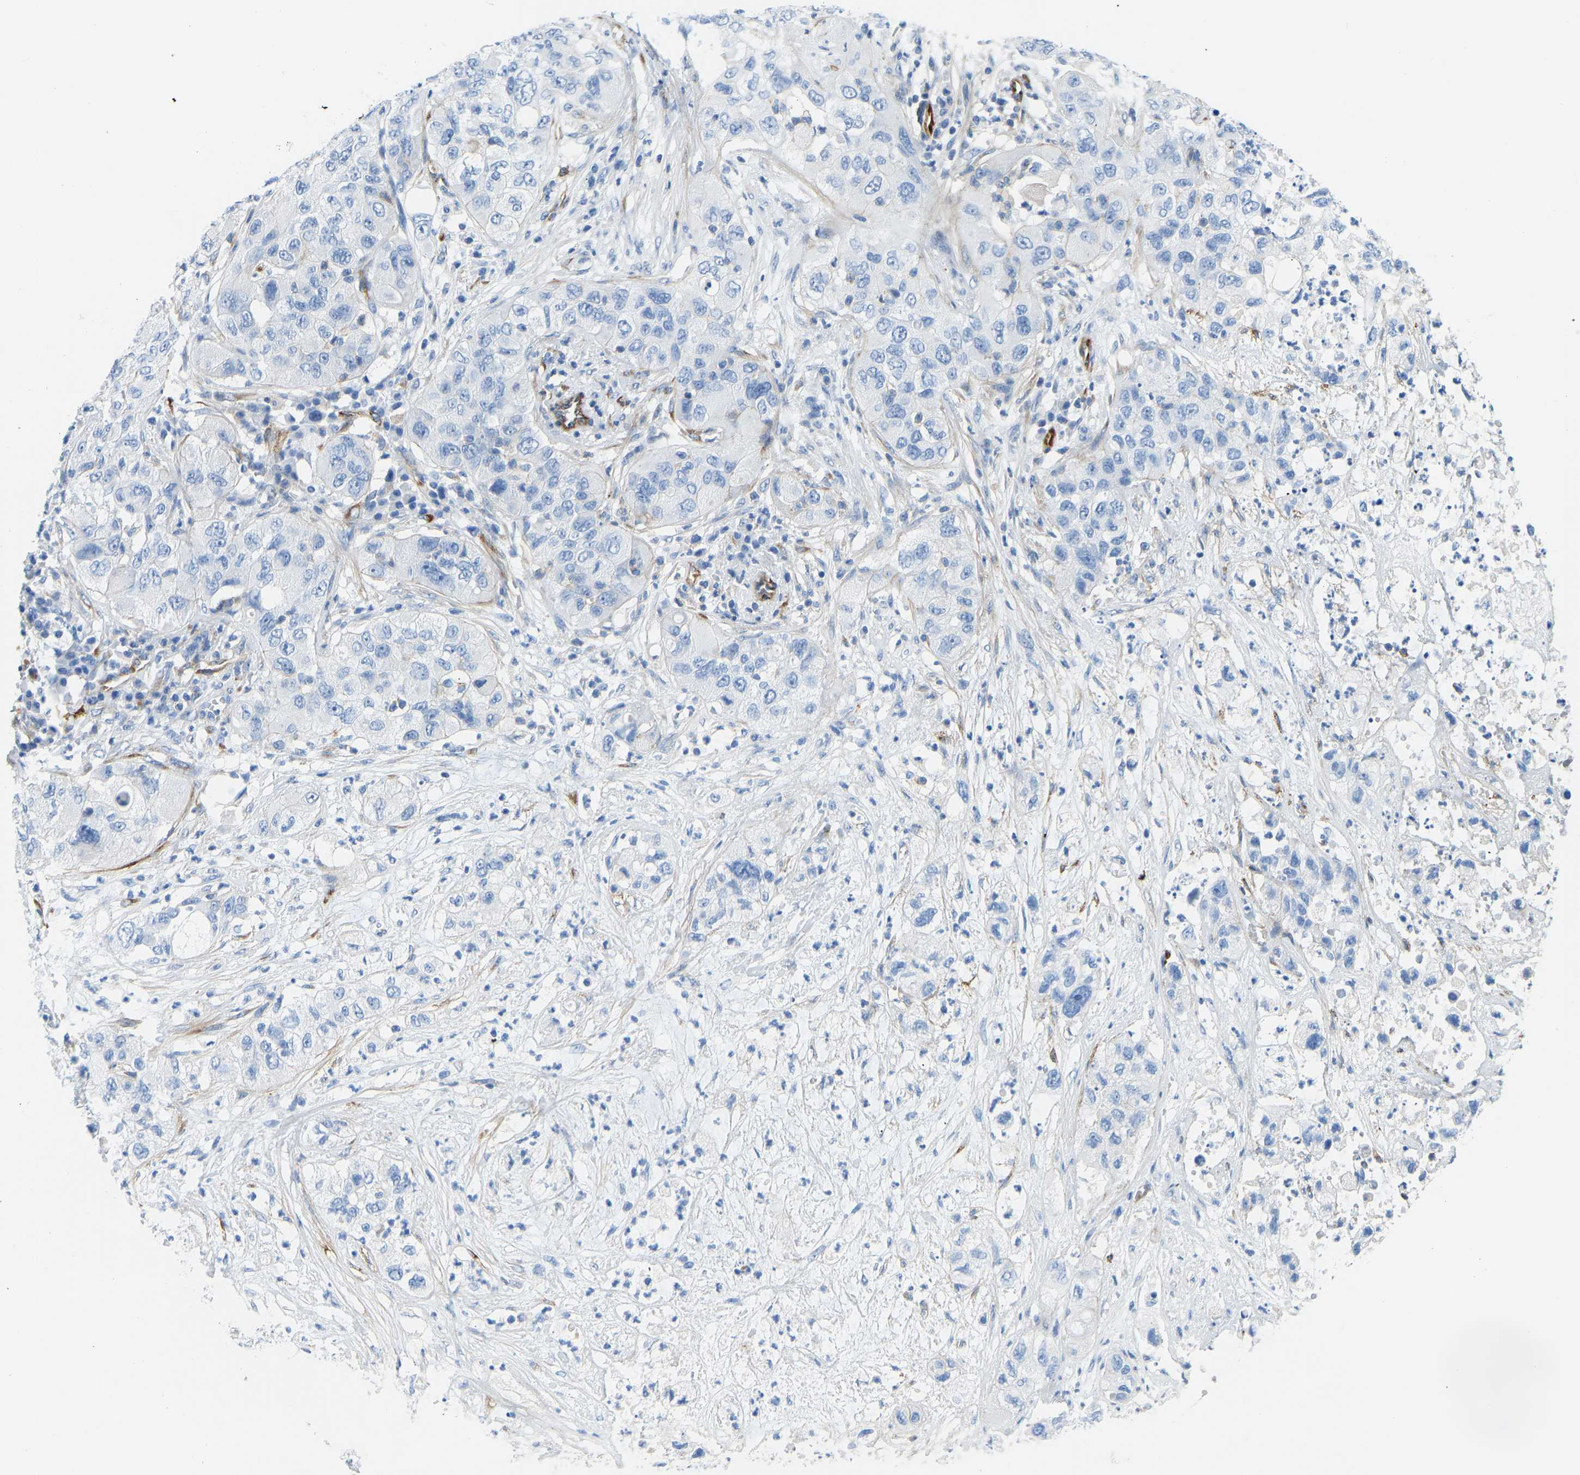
{"staining": {"intensity": "negative", "quantity": "none", "location": "none"}, "tissue": "pancreatic cancer", "cell_type": "Tumor cells", "image_type": "cancer", "snomed": [{"axis": "morphology", "description": "Adenocarcinoma, NOS"}, {"axis": "topography", "description": "Pancreas"}], "caption": "Micrograph shows no protein staining in tumor cells of pancreatic cancer (adenocarcinoma) tissue.", "gene": "COL15A1", "patient": {"sex": "female", "age": 78}}